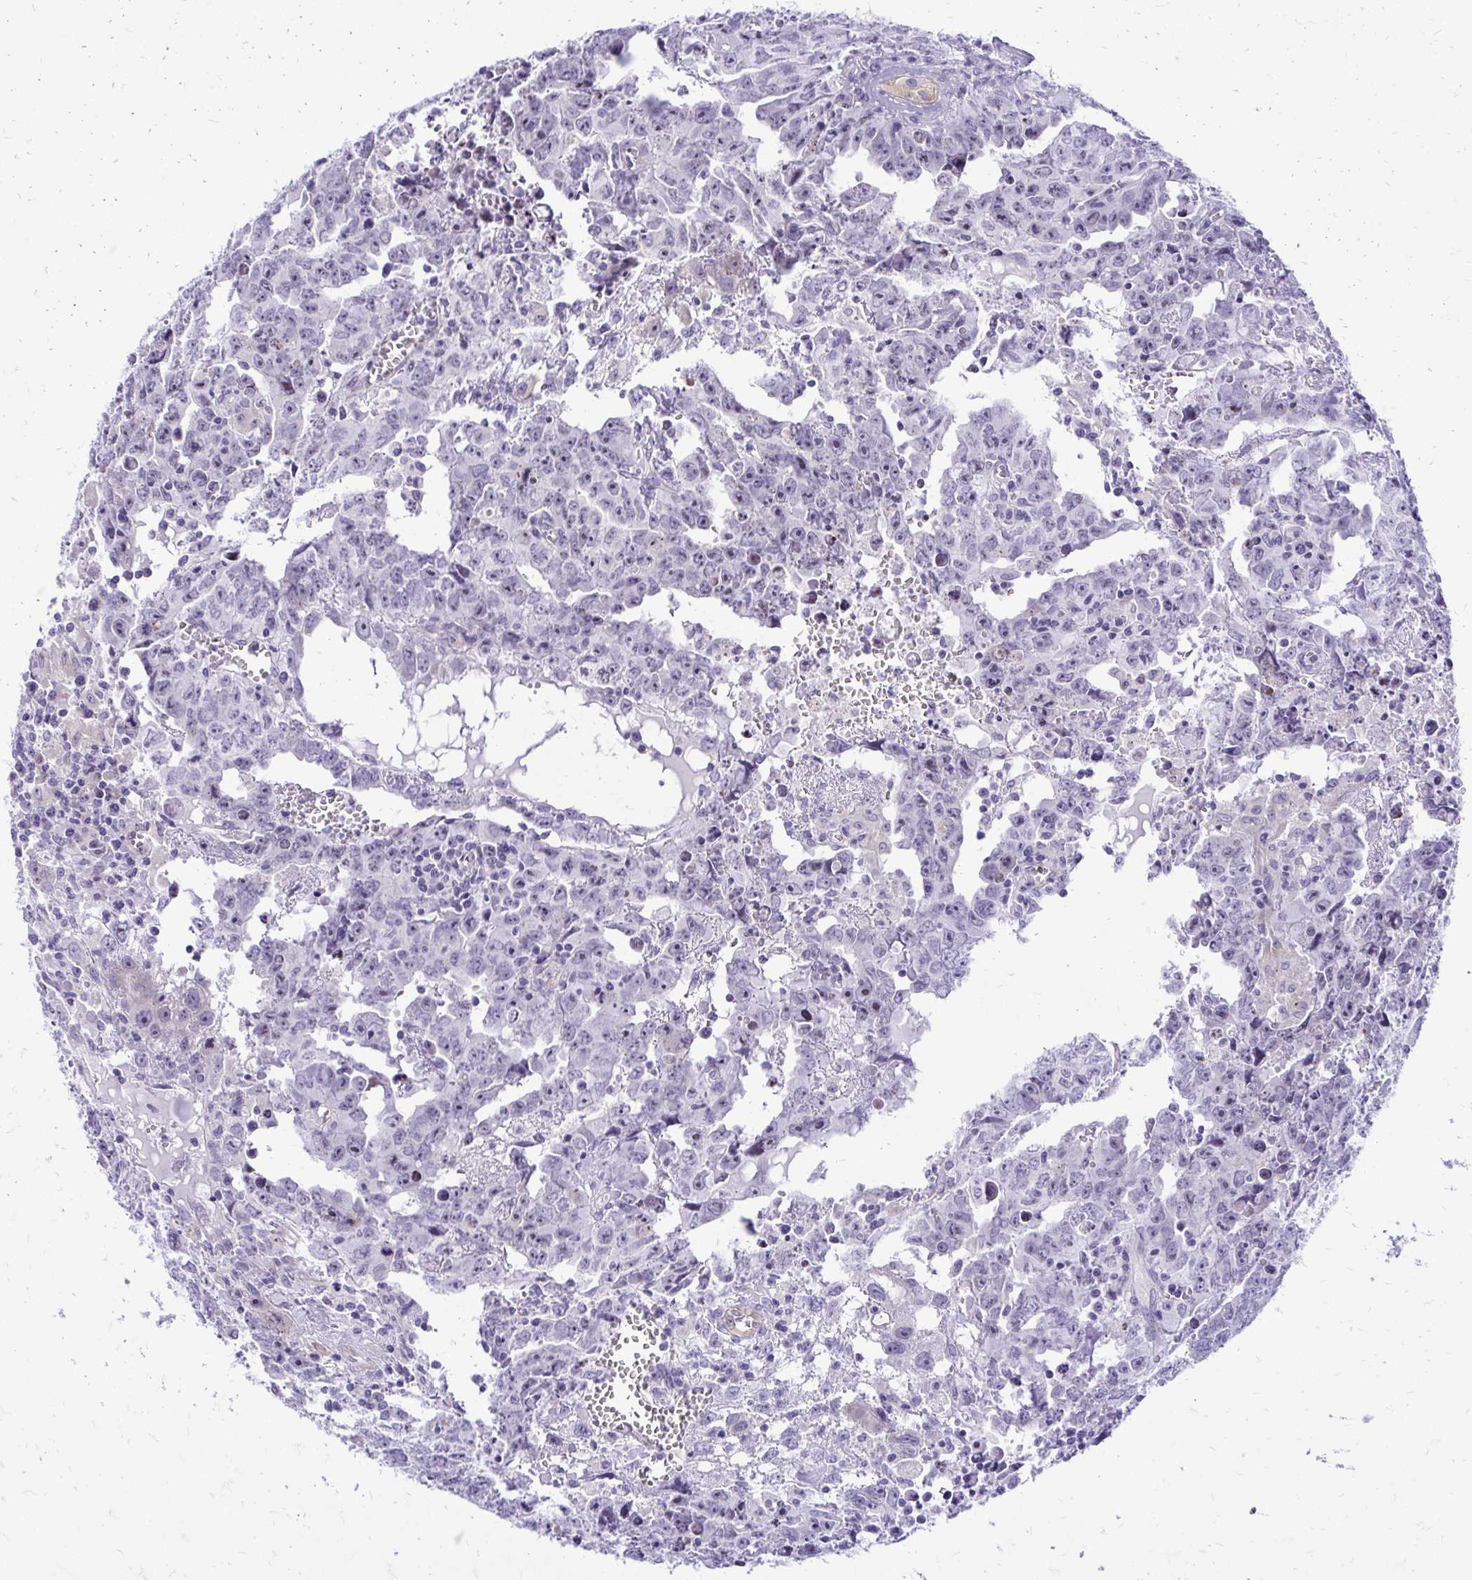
{"staining": {"intensity": "negative", "quantity": "none", "location": "none"}, "tissue": "testis cancer", "cell_type": "Tumor cells", "image_type": "cancer", "snomed": [{"axis": "morphology", "description": "Carcinoma, Embryonal, NOS"}, {"axis": "topography", "description": "Testis"}], "caption": "Tumor cells are negative for protein expression in human embryonal carcinoma (testis).", "gene": "NIFK", "patient": {"sex": "male", "age": 22}}